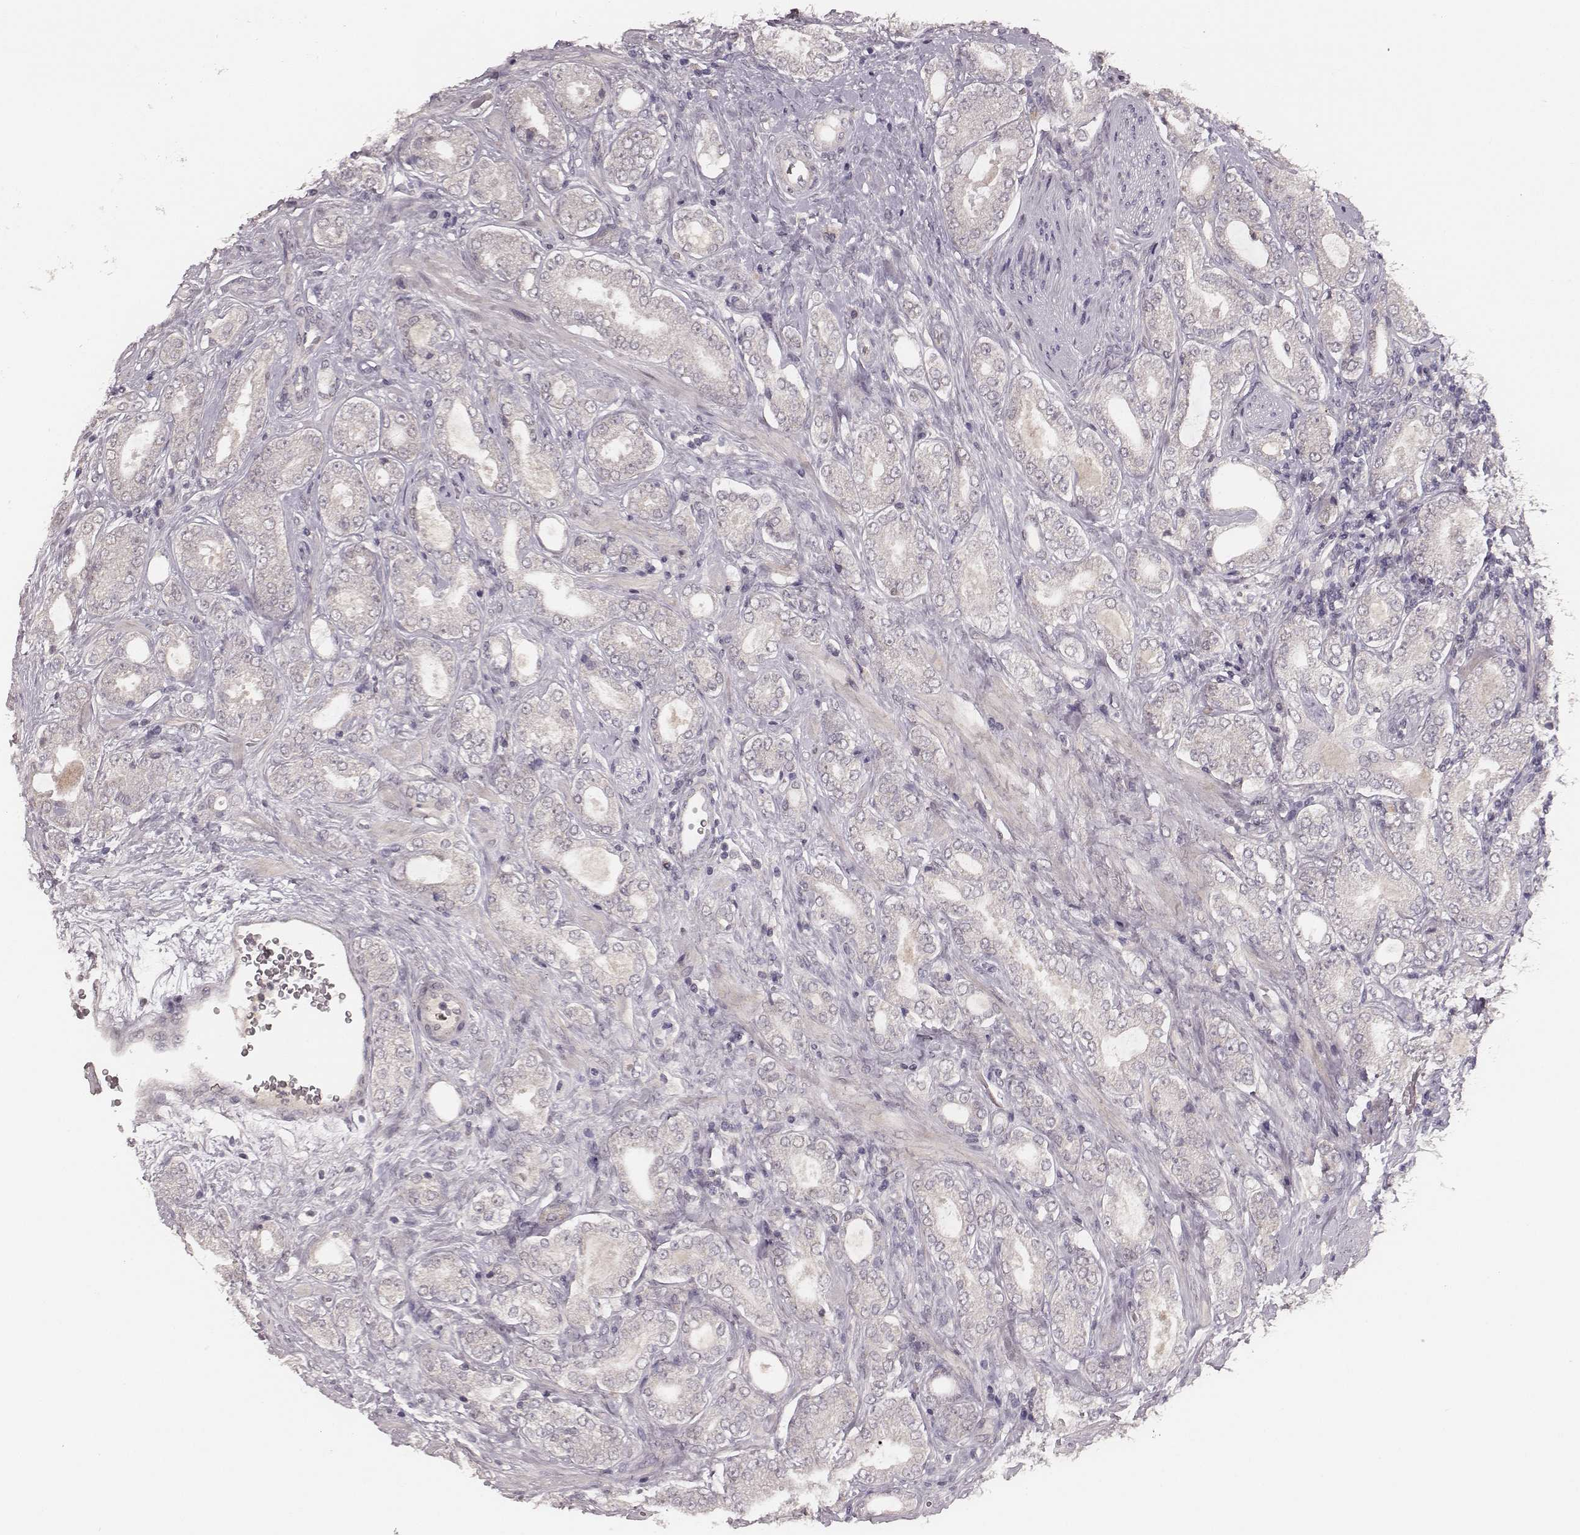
{"staining": {"intensity": "negative", "quantity": "none", "location": "none"}, "tissue": "prostate cancer", "cell_type": "Tumor cells", "image_type": "cancer", "snomed": [{"axis": "morphology", "description": "Adenocarcinoma, NOS"}, {"axis": "topography", "description": "Prostate"}], "caption": "Tumor cells show no significant staining in prostate adenocarcinoma.", "gene": "LY6K", "patient": {"sex": "male", "age": 64}}